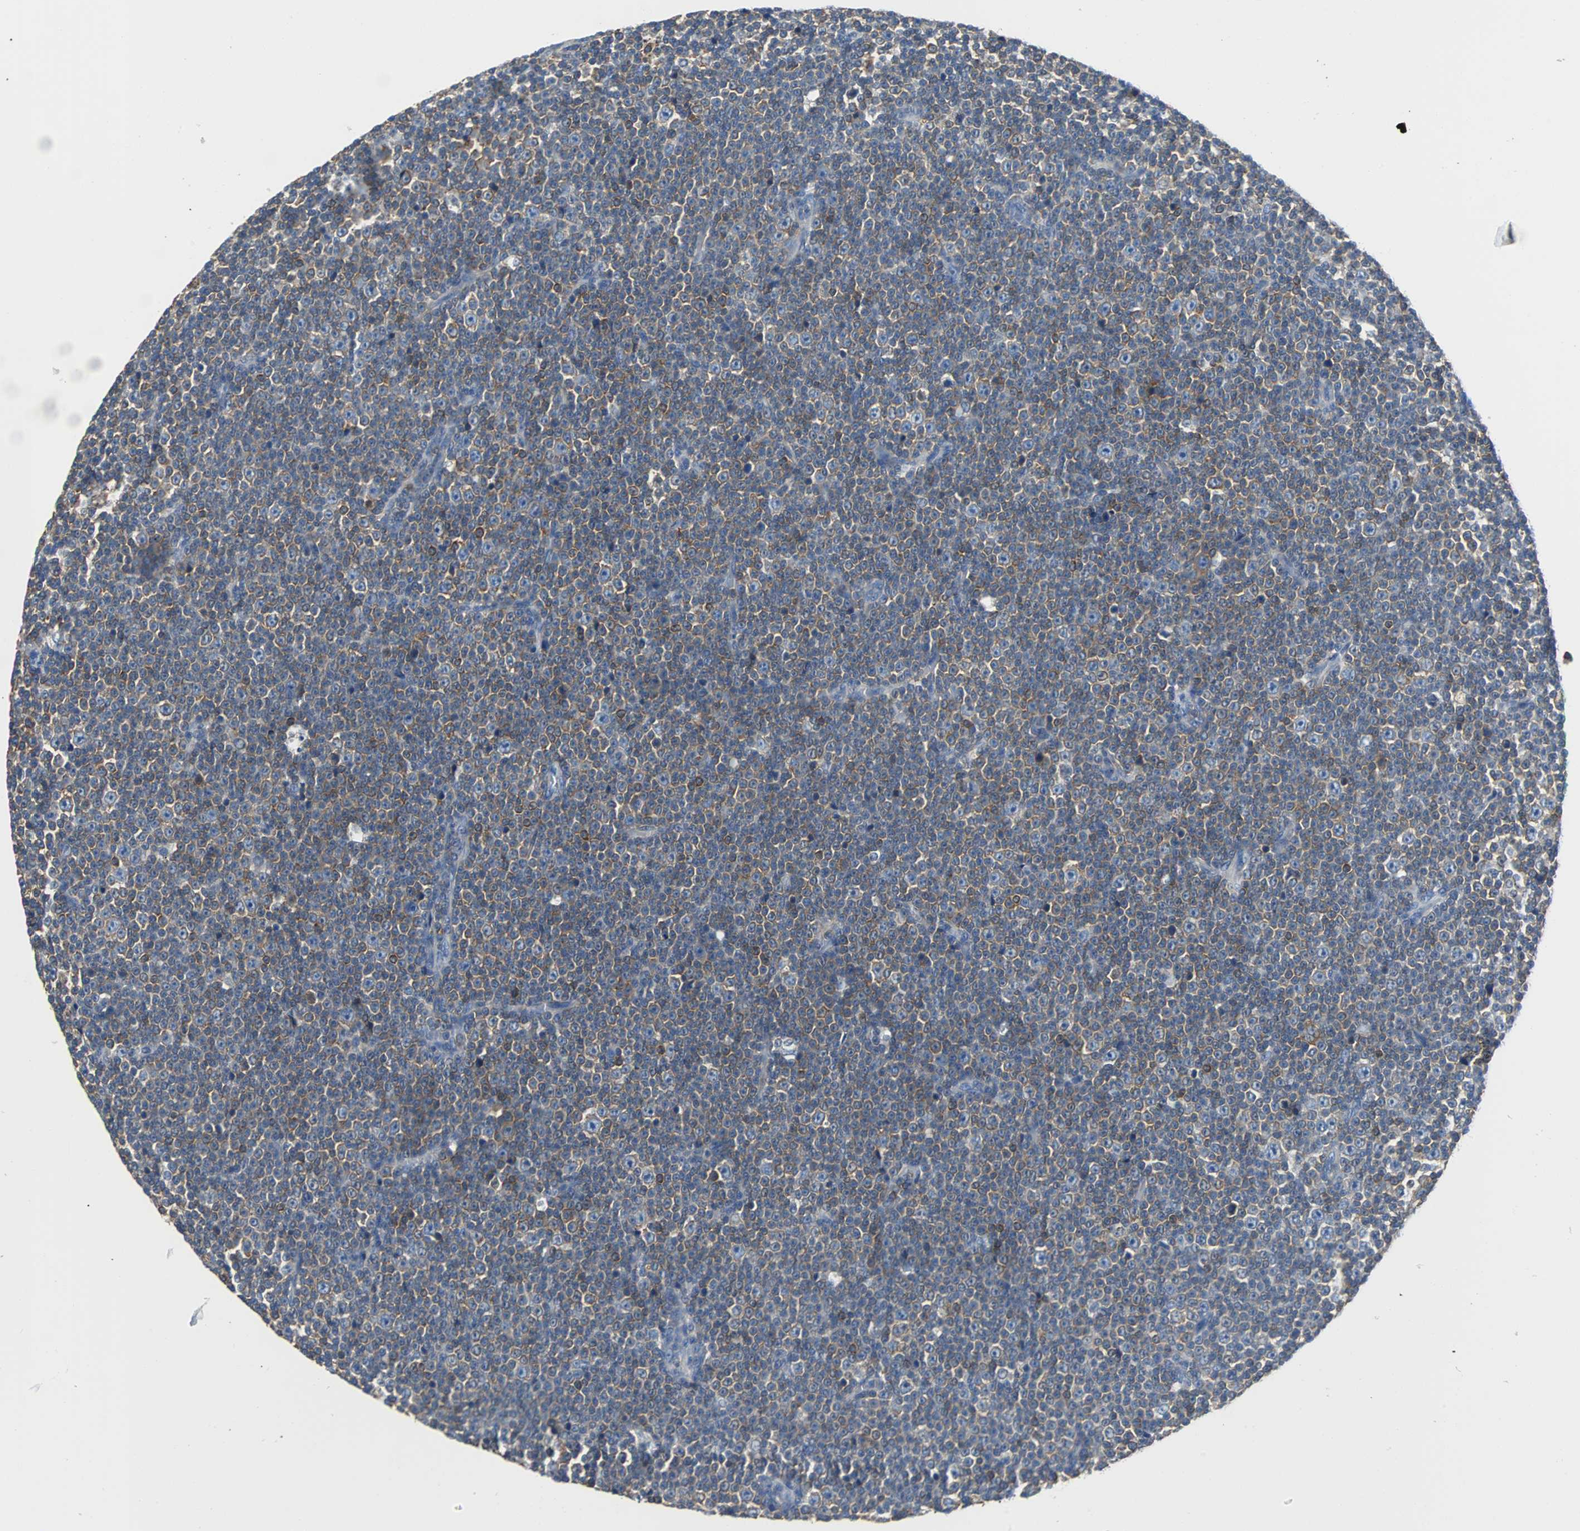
{"staining": {"intensity": "weak", "quantity": "<25%", "location": "cytoplasmic/membranous"}, "tissue": "lymphoma", "cell_type": "Tumor cells", "image_type": "cancer", "snomed": [{"axis": "morphology", "description": "Malignant lymphoma, non-Hodgkin's type, Low grade"}, {"axis": "topography", "description": "Lymph node"}], "caption": "Immunohistochemical staining of human low-grade malignant lymphoma, non-Hodgkin's type exhibits no significant staining in tumor cells. (Stains: DAB (3,3'-diaminobenzidine) immunohistochemistry (IHC) with hematoxylin counter stain, Microscopy: brightfield microscopy at high magnification).", "gene": "TSC22D4", "patient": {"sex": "female", "age": 67}}